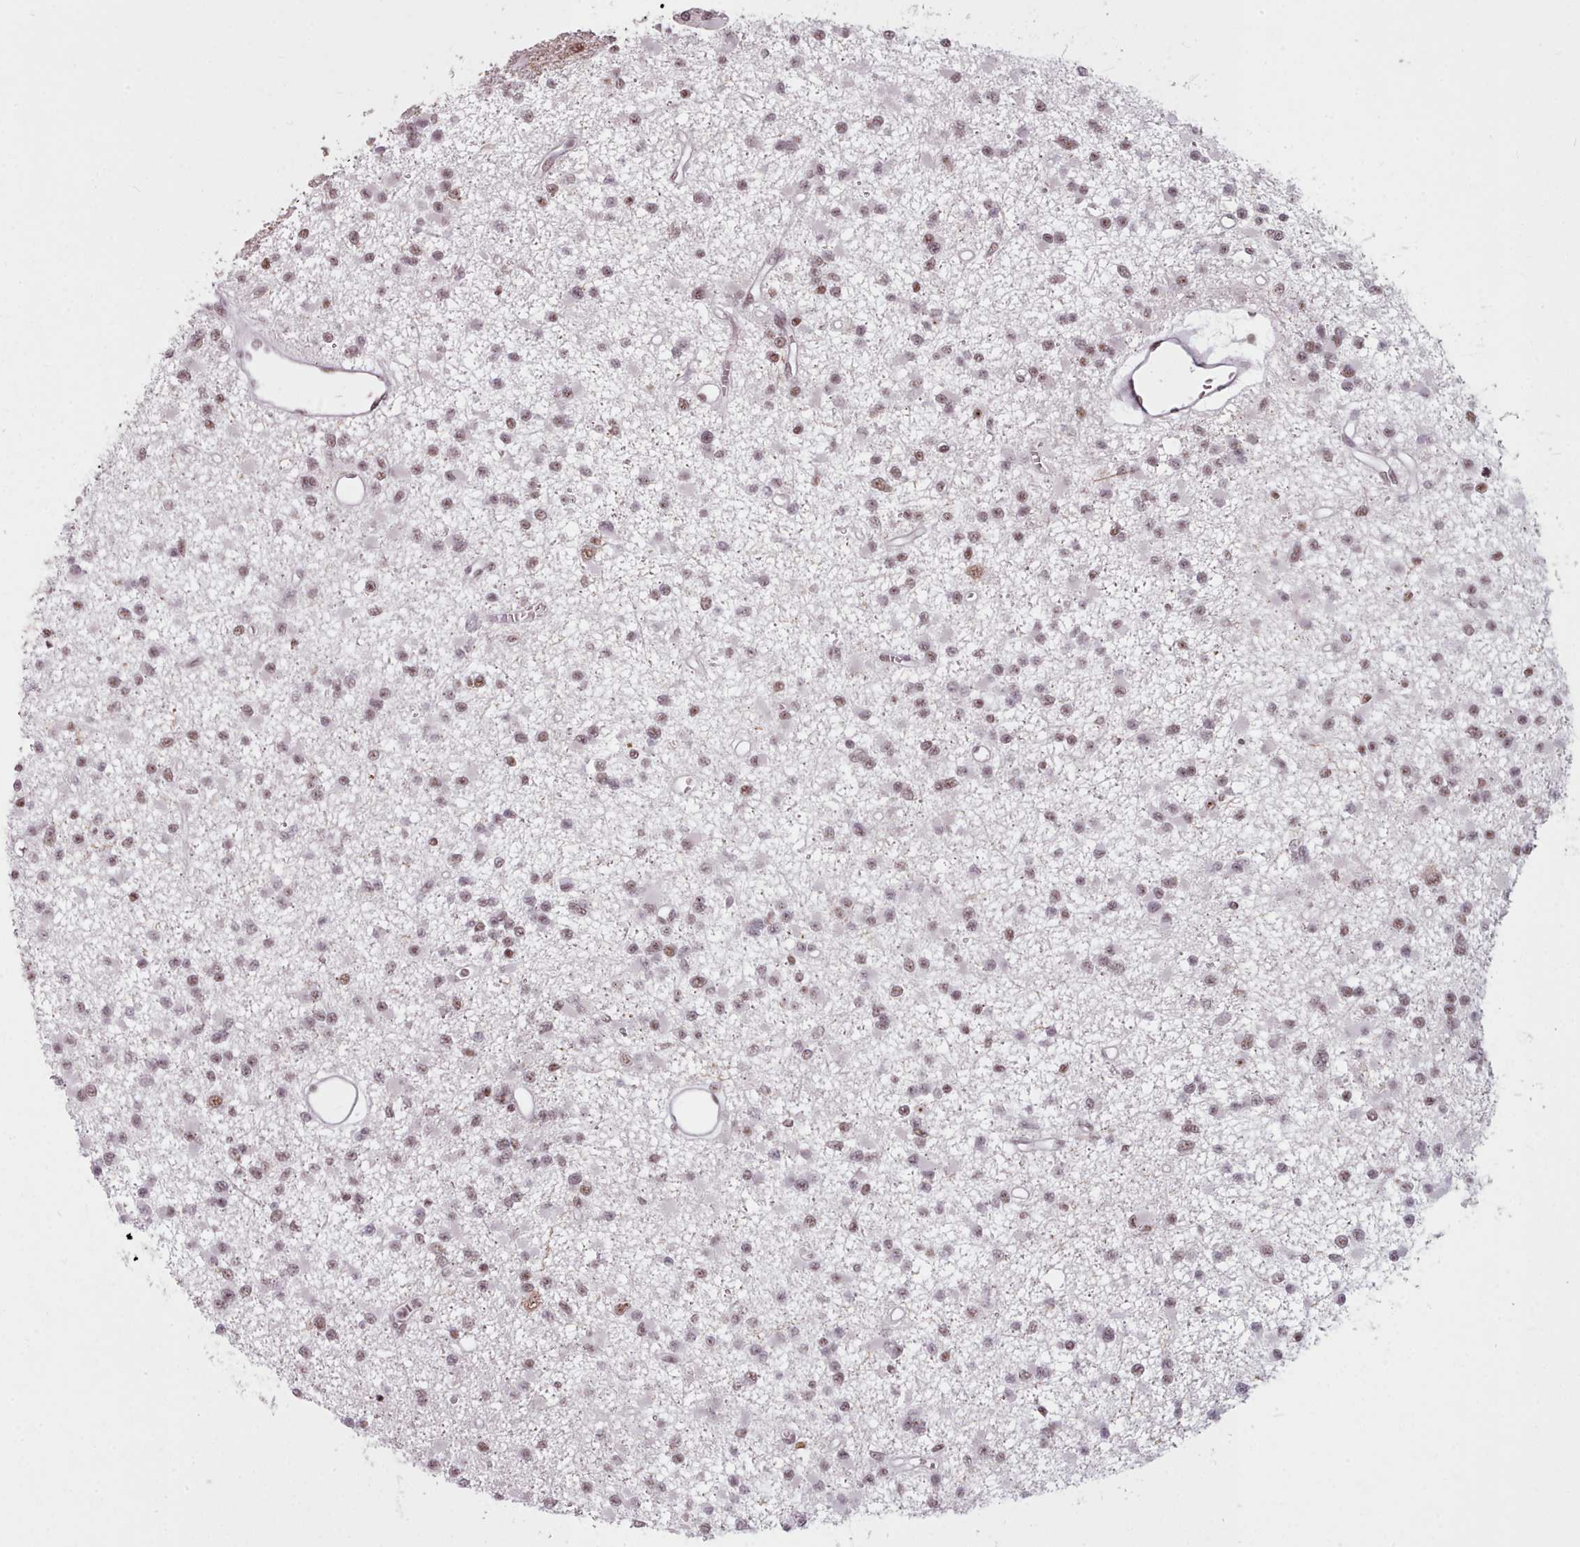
{"staining": {"intensity": "weak", "quantity": ">75%", "location": "nuclear"}, "tissue": "glioma", "cell_type": "Tumor cells", "image_type": "cancer", "snomed": [{"axis": "morphology", "description": "Glioma, malignant, Low grade"}, {"axis": "topography", "description": "Brain"}], "caption": "Human glioma stained for a protein (brown) exhibits weak nuclear positive positivity in approximately >75% of tumor cells.", "gene": "SRRM1", "patient": {"sex": "female", "age": 22}}